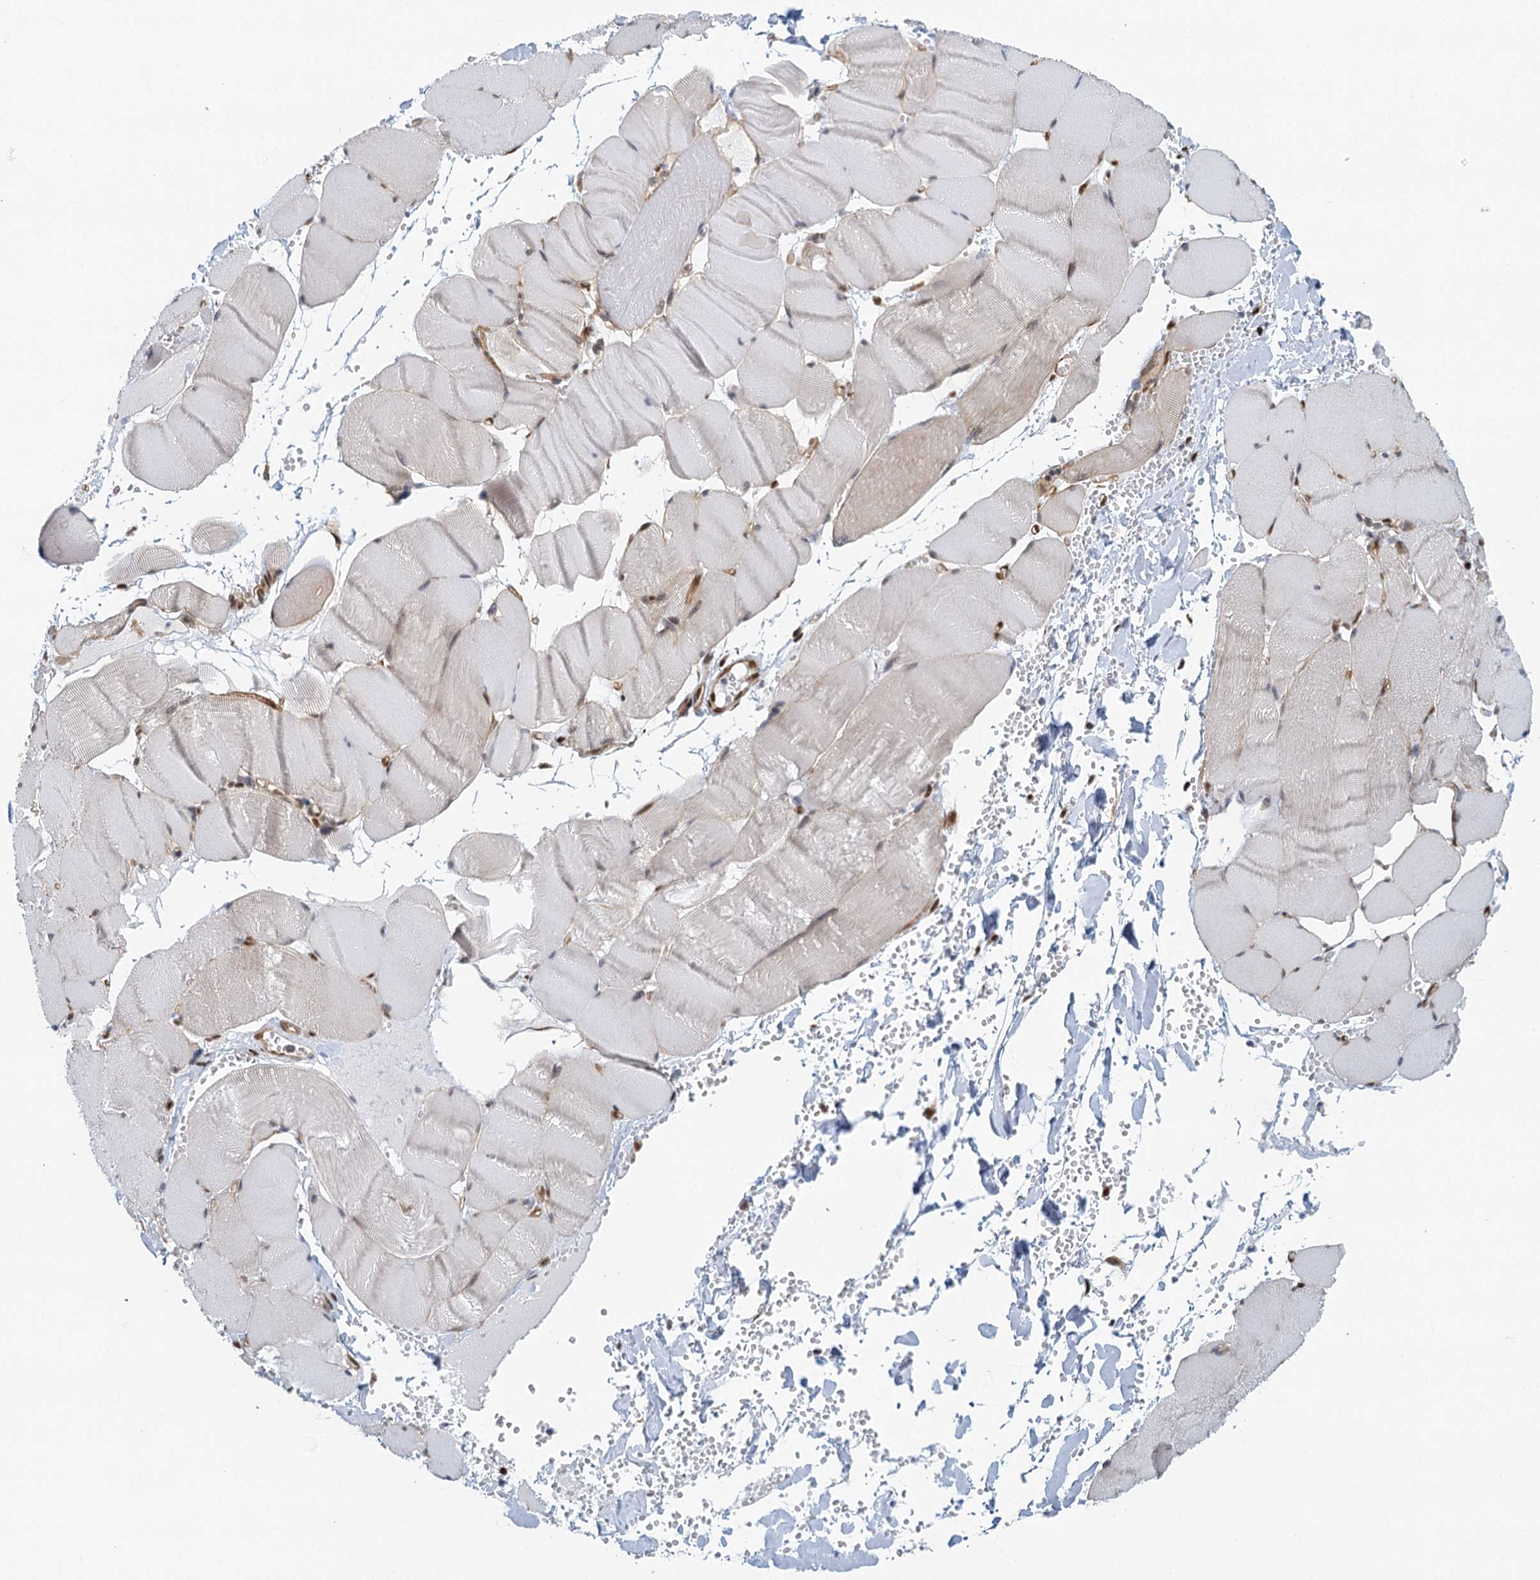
{"staining": {"intensity": "strong", "quantity": "<25%", "location": "nuclear"}, "tissue": "adipose tissue", "cell_type": "Adipocytes", "image_type": "normal", "snomed": [{"axis": "morphology", "description": "Normal tissue, NOS"}, {"axis": "topography", "description": "Skeletal muscle"}, {"axis": "topography", "description": "Peripheral nerve tissue"}], "caption": "High-power microscopy captured an immunohistochemistry photomicrograph of unremarkable adipose tissue, revealing strong nuclear expression in approximately <25% of adipocytes.", "gene": "GPATCH11", "patient": {"sex": "female", "age": 55}}